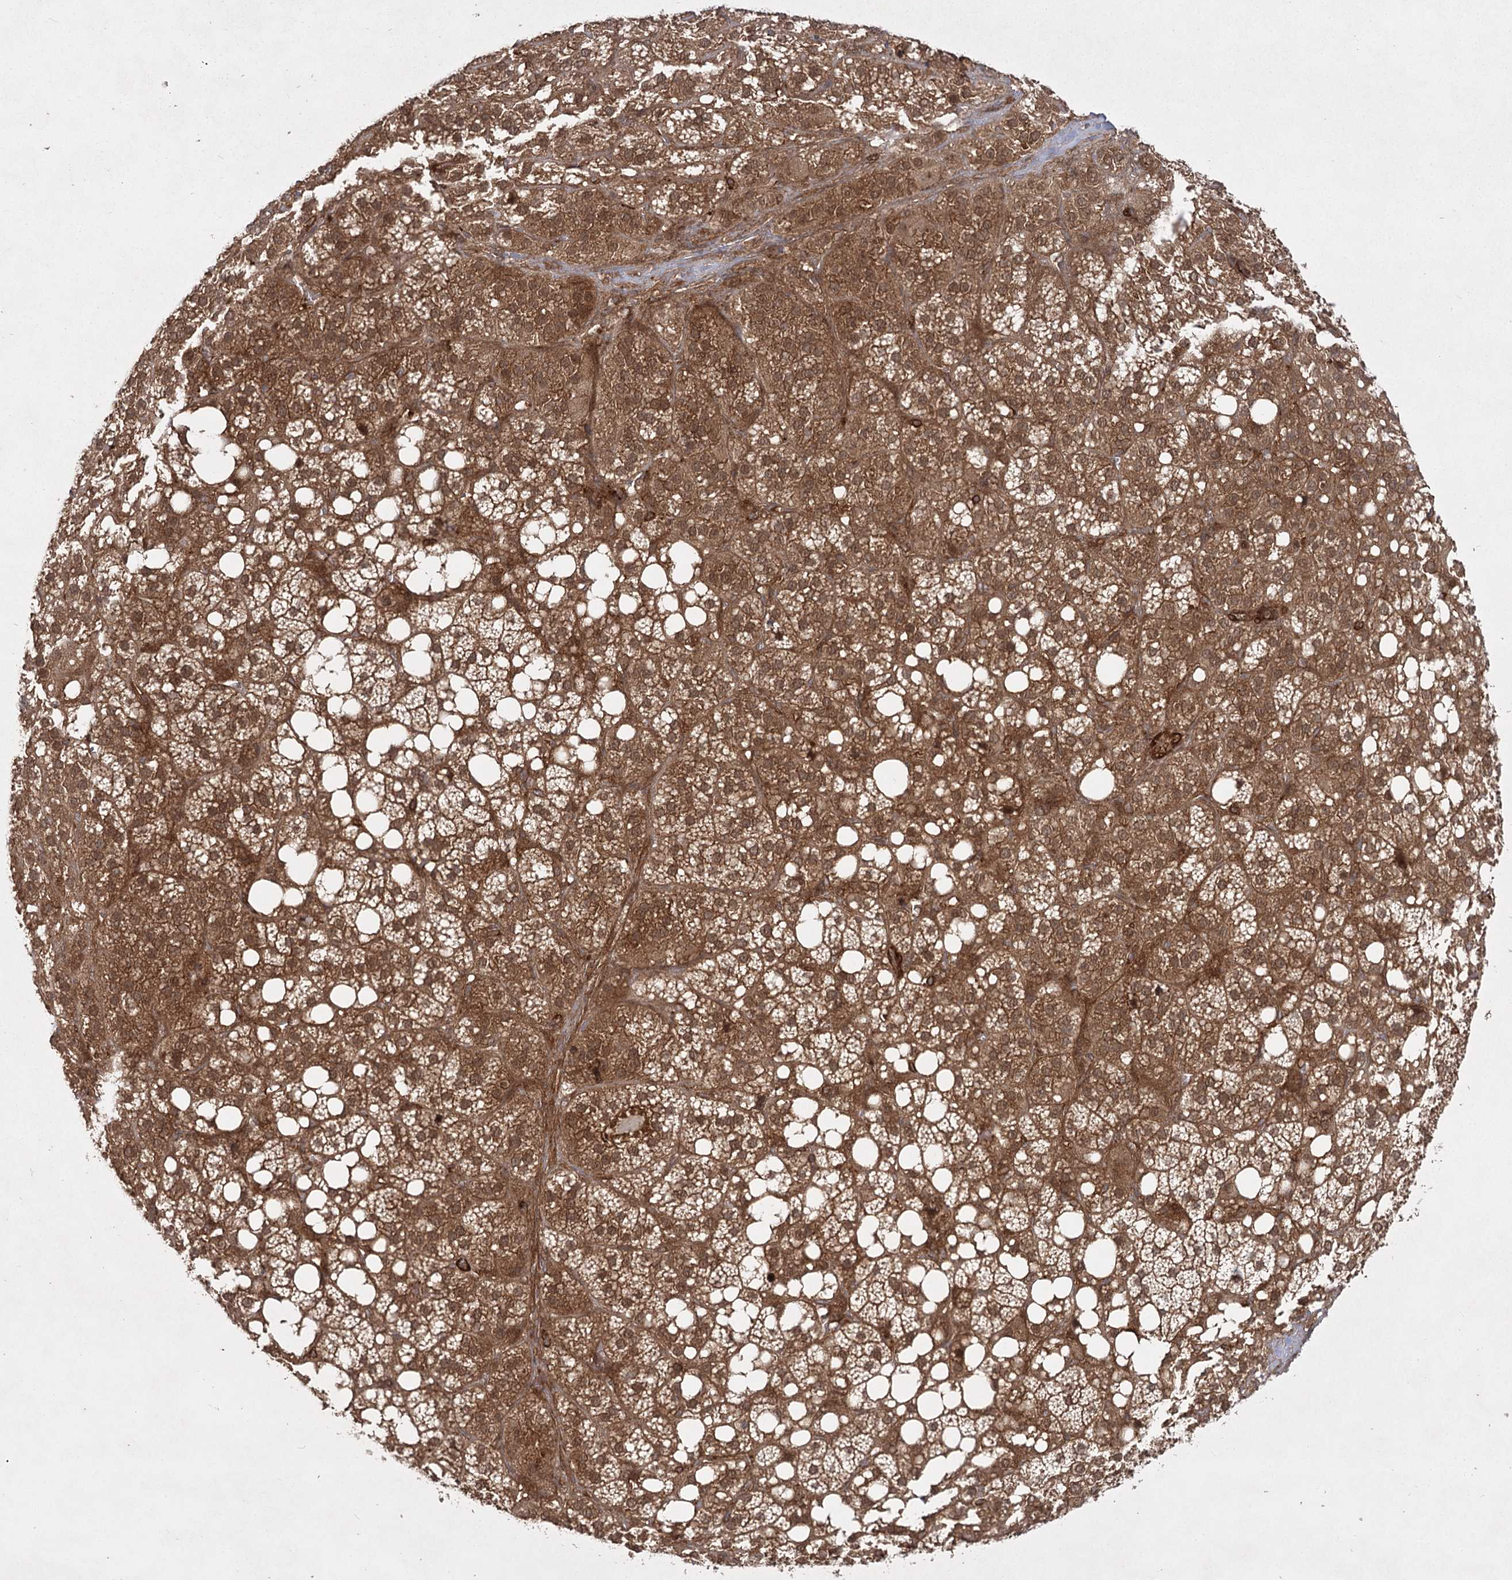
{"staining": {"intensity": "moderate", "quantity": ">75%", "location": "cytoplasmic/membranous,nuclear"}, "tissue": "adrenal gland", "cell_type": "Glandular cells", "image_type": "normal", "snomed": [{"axis": "morphology", "description": "Normal tissue, NOS"}, {"axis": "topography", "description": "Adrenal gland"}], "caption": "Immunohistochemical staining of unremarkable human adrenal gland demonstrates >75% levels of moderate cytoplasmic/membranous,nuclear protein staining in approximately >75% of glandular cells. (IHC, brightfield microscopy, high magnification).", "gene": "MDFIC", "patient": {"sex": "female", "age": 59}}